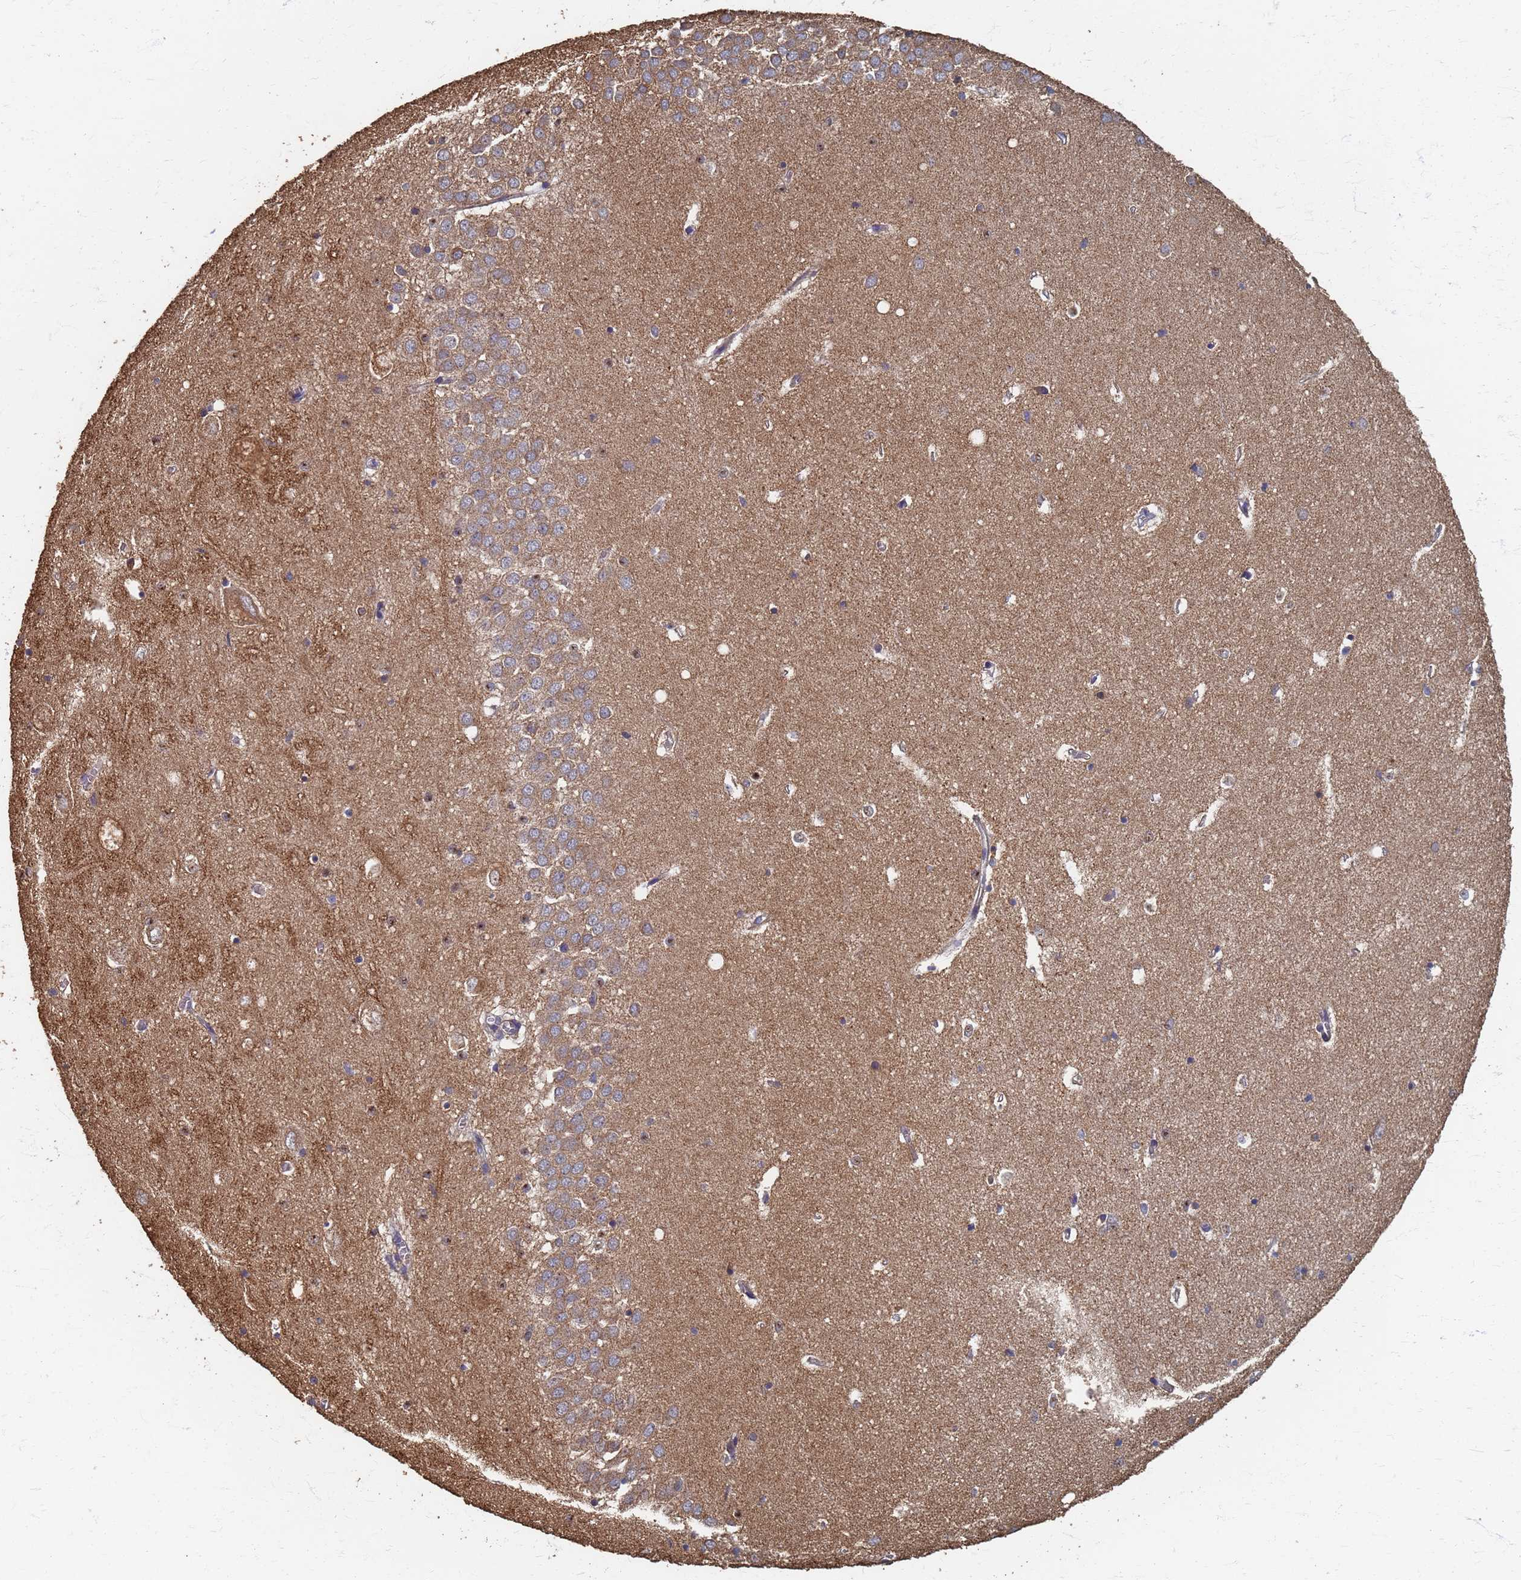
{"staining": {"intensity": "negative", "quantity": "none", "location": "none"}, "tissue": "hippocampus", "cell_type": "Glial cells", "image_type": "normal", "snomed": [{"axis": "morphology", "description": "Normal tissue, NOS"}, {"axis": "topography", "description": "Hippocampus"}], "caption": "DAB immunohistochemical staining of benign hippocampus exhibits no significant staining in glial cells. (DAB IHC with hematoxylin counter stain).", "gene": "DPH5", "patient": {"sex": "female", "age": 64}}